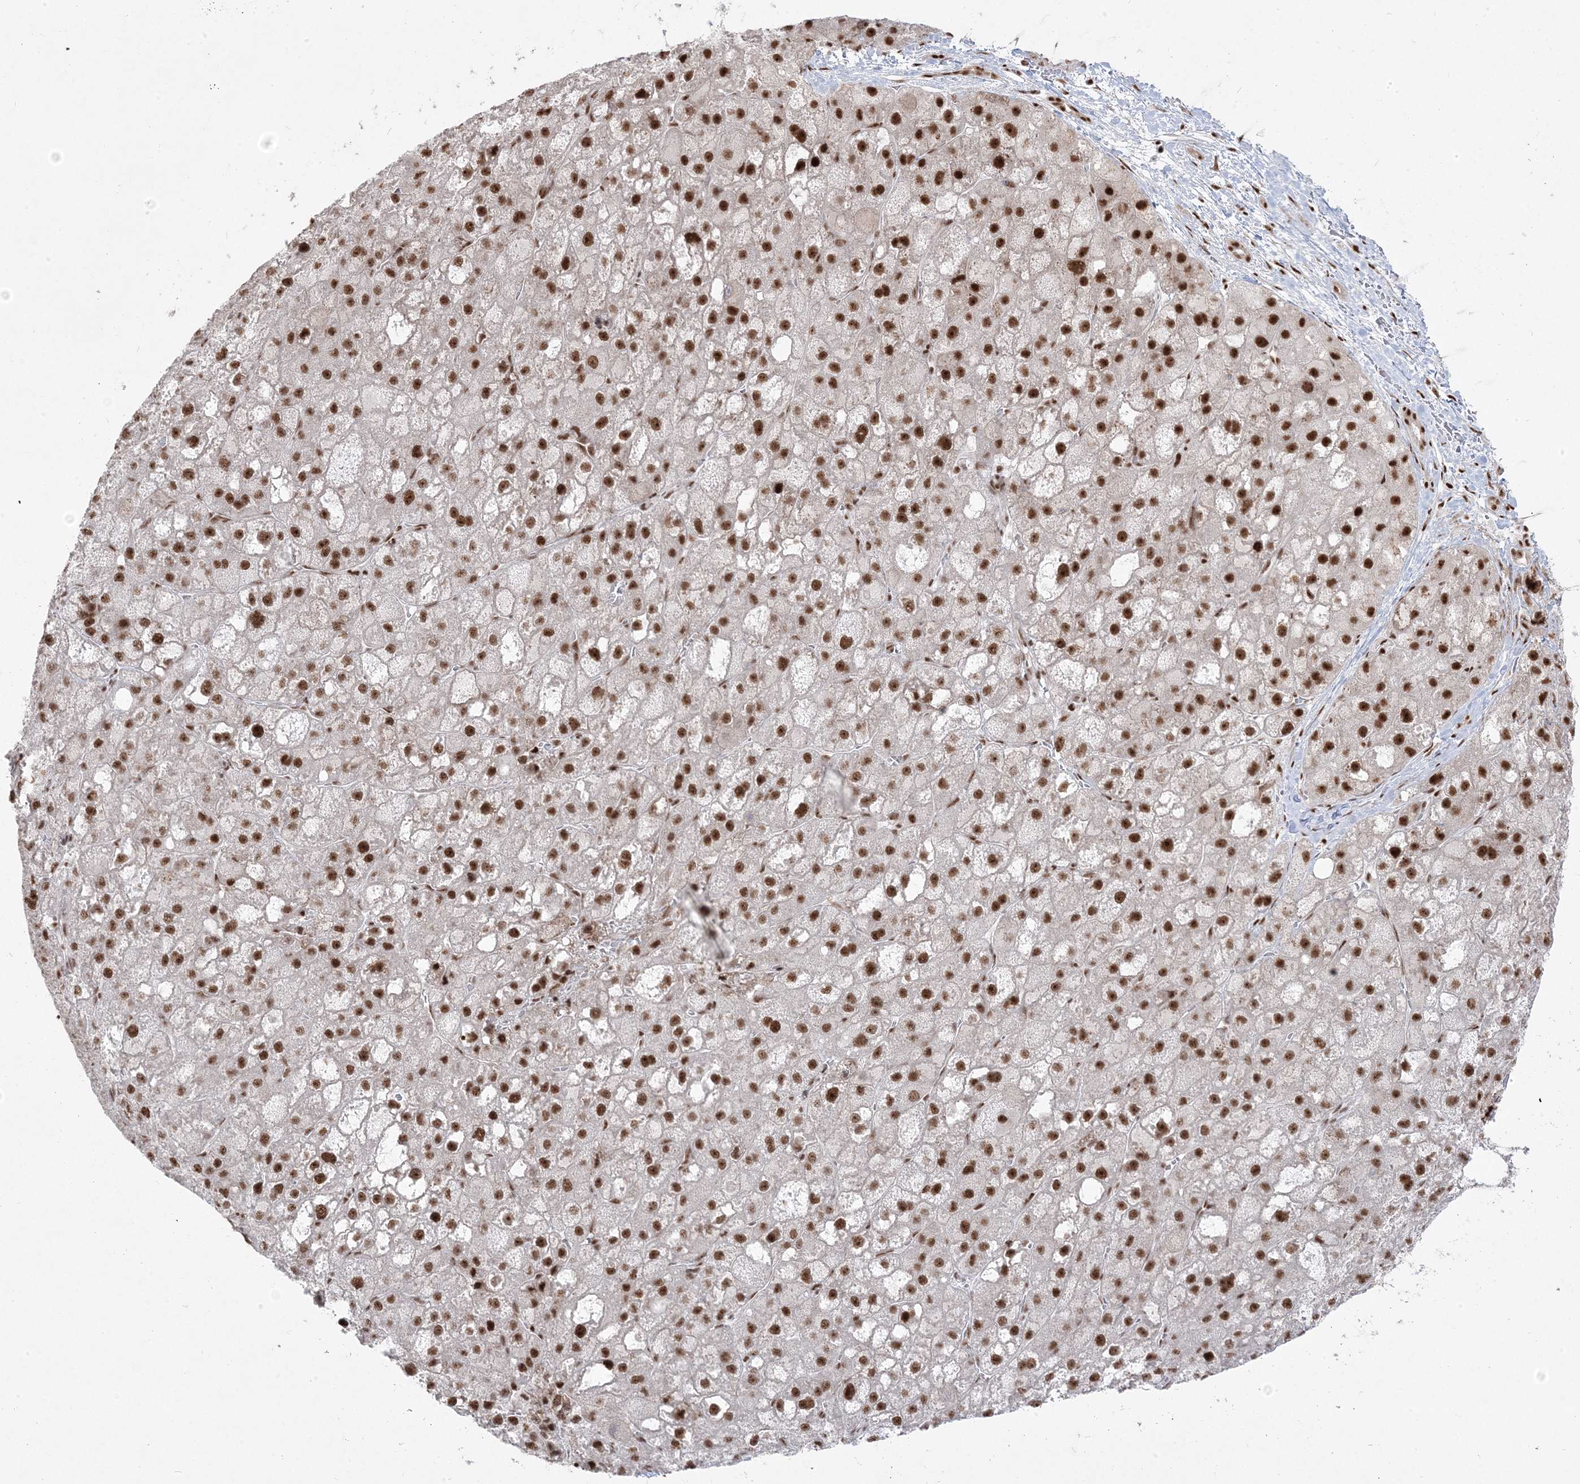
{"staining": {"intensity": "strong", "quantity": ">75%", "location": "nuclear"}, "tissue": "liver cancer", "cell_type": "Tumor cells", "image_type": "cancer", "snomed": [{"axis": "morphology", "description": "Carcinoma, Hepatocellular, NOS"}, {"axis": "topography", "description": "Liver"}], "caption": "Liver hepatocellular carcinoma stained with a brown dye displays strong nuclear positive expression in approximately >75% of tumor cells.", "gene": "MTREX", "patient": {"sex": "male", "age": 57}}